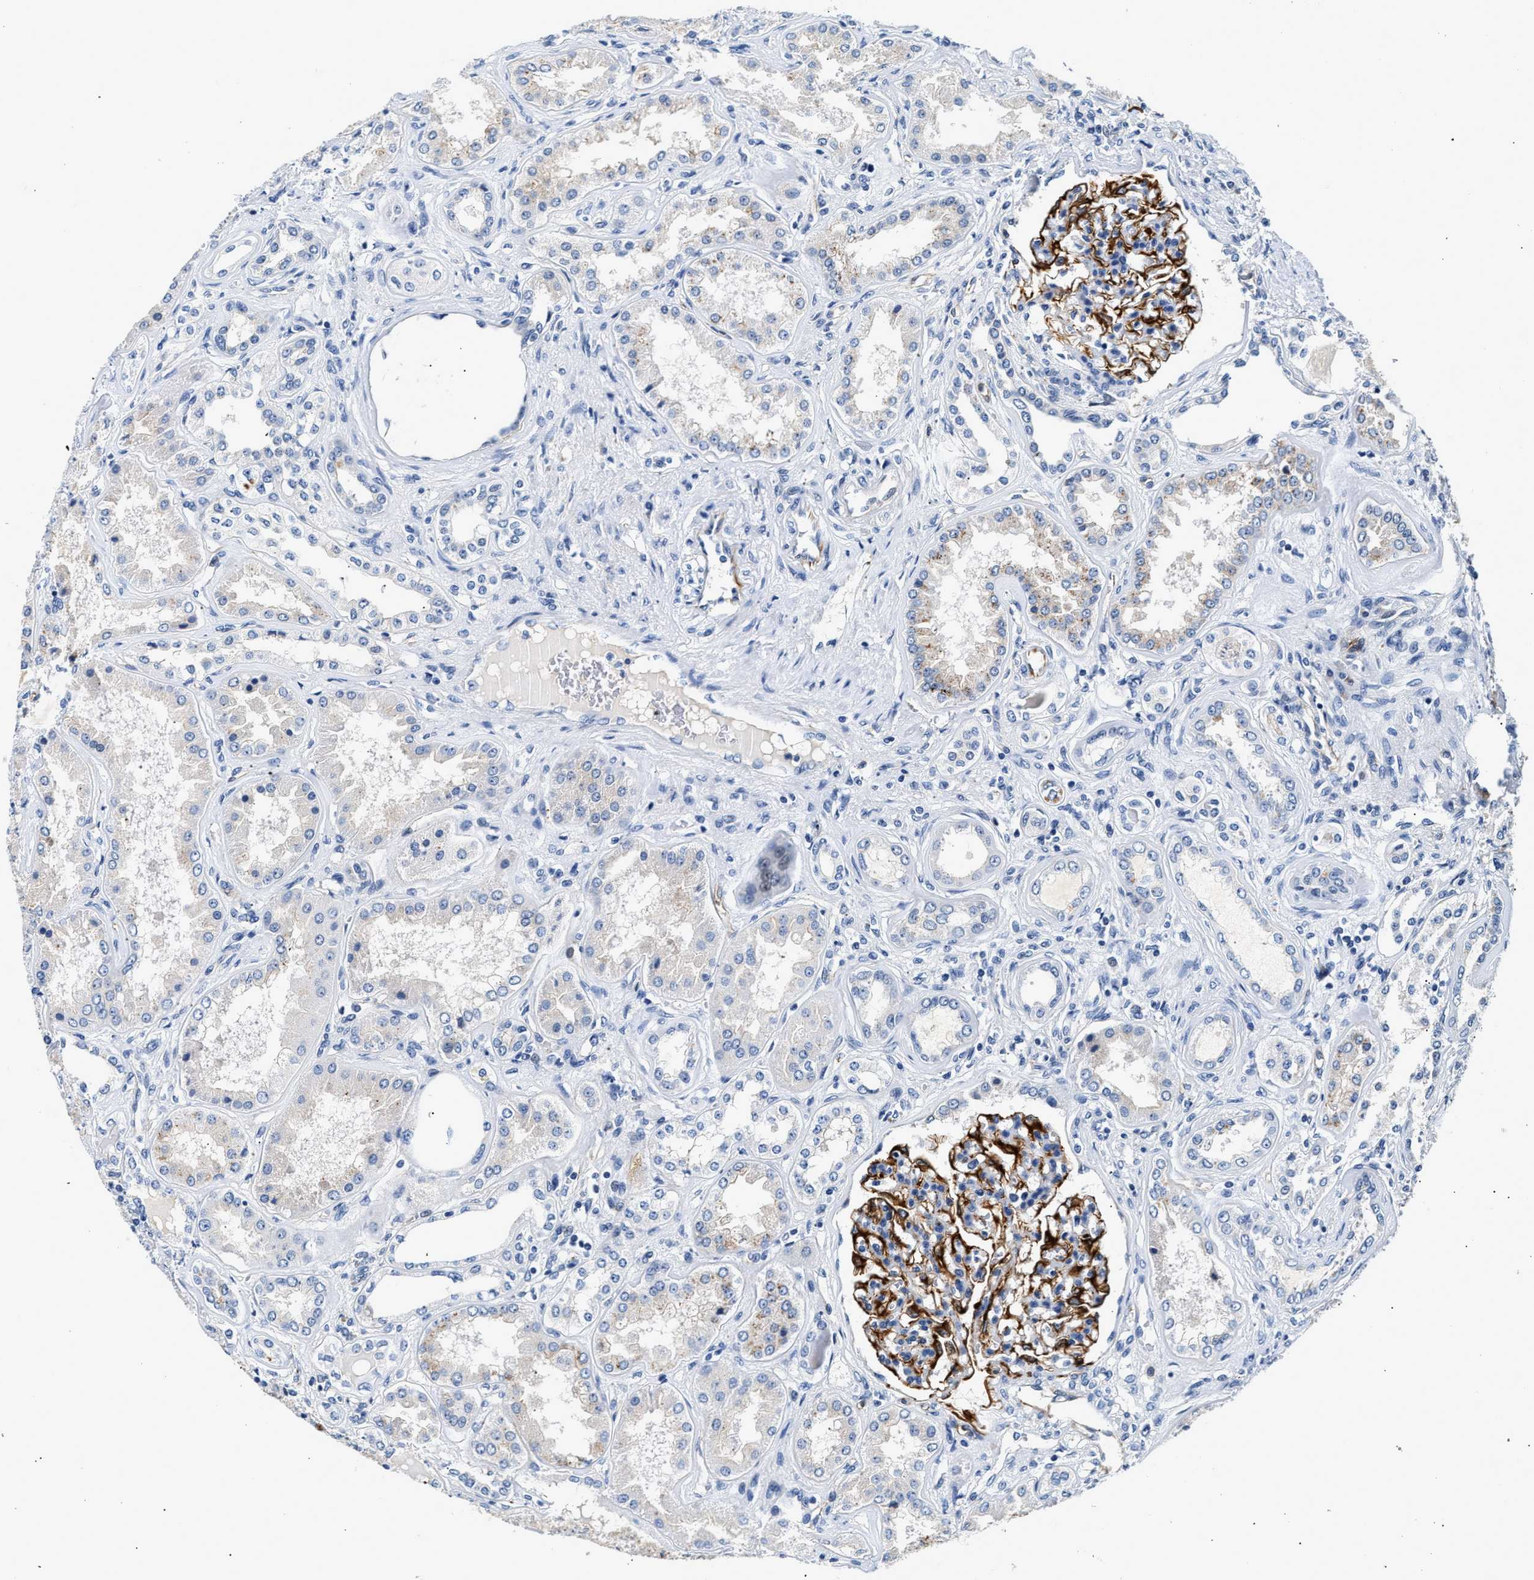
{"staining": {"intensity": "strong", "quantity": ">75%", "location": "cytoplasmic/membranous"}, "tissue": "kidney", "cell_type": "Cells in glomeruli", "image_type": "normal", "snomed": [{"axis": "morphology", "description": "Normal tissue, NOS"}, {"axis": "topography", "description": "Kidney"}], "caption": "Strong cytoplasmic/membranous protein expression is appreciated in about >75% of cells in glomeruli in kidney. (brown staining indicates protein expression, while blue staining denotes nuclei).", "gene": "MED22", "patient": {"sex": "female", "age": 56}}